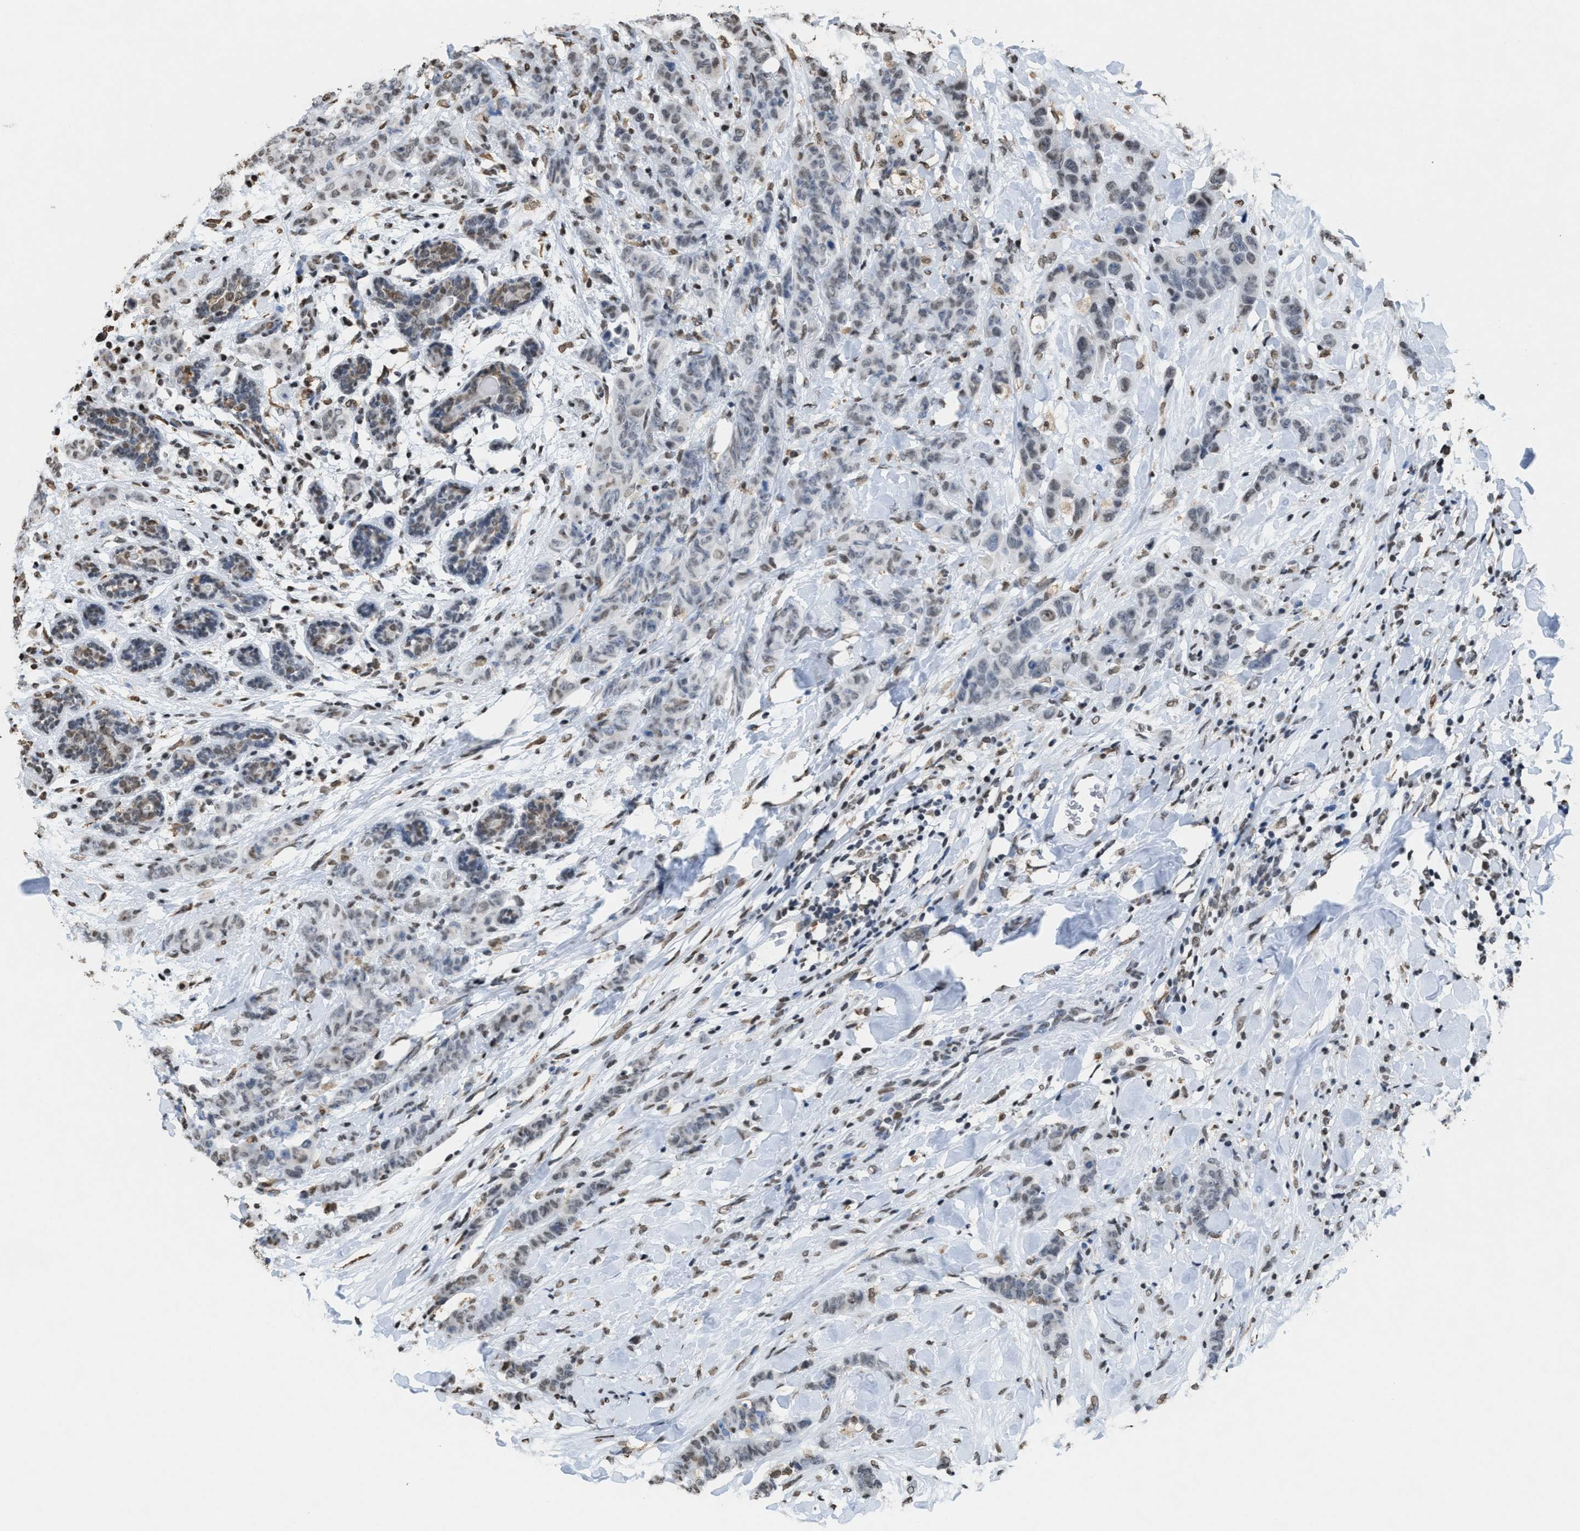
{"staining": {"intensity": "weak", "quantity": "<25%", "location": "nuclear"}, "tissue": "breast cancer", "cell_type": "Tumor cells", "image_type": "cancer", "snomed": [{"axis": "morphology", "description": "Normal tissue, NOS"}, {"axis": "morphology", "description": "Duct carcinoma"}, {"axis": "topography", "description": "Breast"}], "caption": "An IHC photomicrograph of breast cancer (invasive ductal carcinoma) is shown. There is no staining in tumor cells of breast cancer (invasive ductal carcinoma). (DAB immunohistochemistry visualized using brightfield microscopy, high magnification).", "gene": "NUP88", "patient": {"sex": "female", "age": 40}}